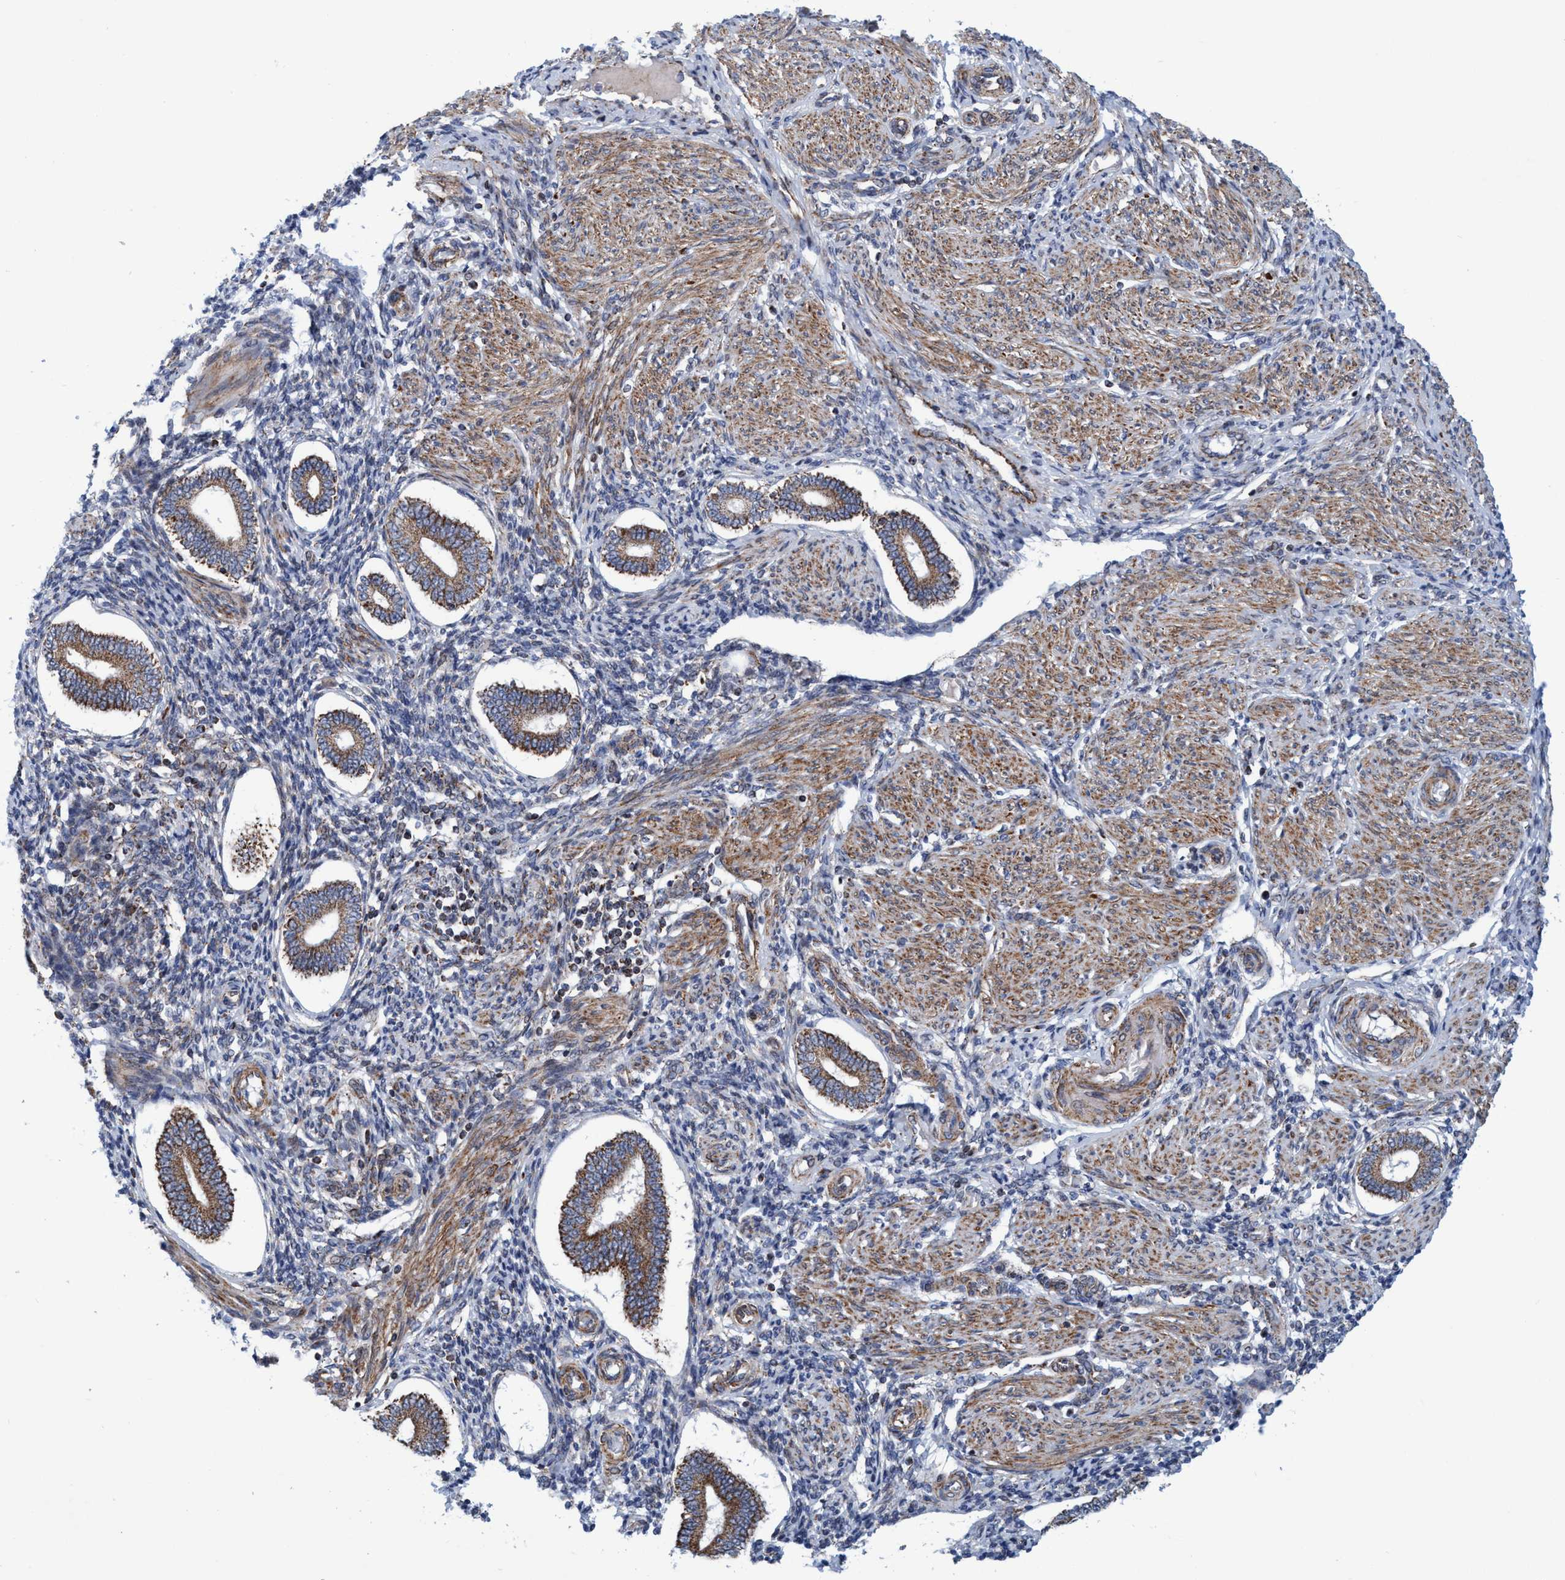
{"staining": {"intensity": "weak", "quantity": "25%-75%", "location": "cytoplasmic/membranous,nuclear"}, "tissue": "endometrium", "cell_type": "Cells in endometrial stroma", "image_type": "normal", "snomed": [{"axis": "morphology", "description": "Normal tissue, NOS"}, {"axis": "topography", "description": "Endometrium"}], "caption": "Immunohistochemistry (DAB (3,3'-diaminobenzidine)) staining of benign endometrium reveals weak cytoplasmic/membranous,nuclear protein expression in approximately 25%-75% of cells in endometrial stroma. The staining was performed using DAB to visualize the protein expression in brown, while the nuclei were stained in blue with hematoxylin (Magnification: 20x).", "gene": "POLR1F", "patient": {"sex": "female", "age": 42}}